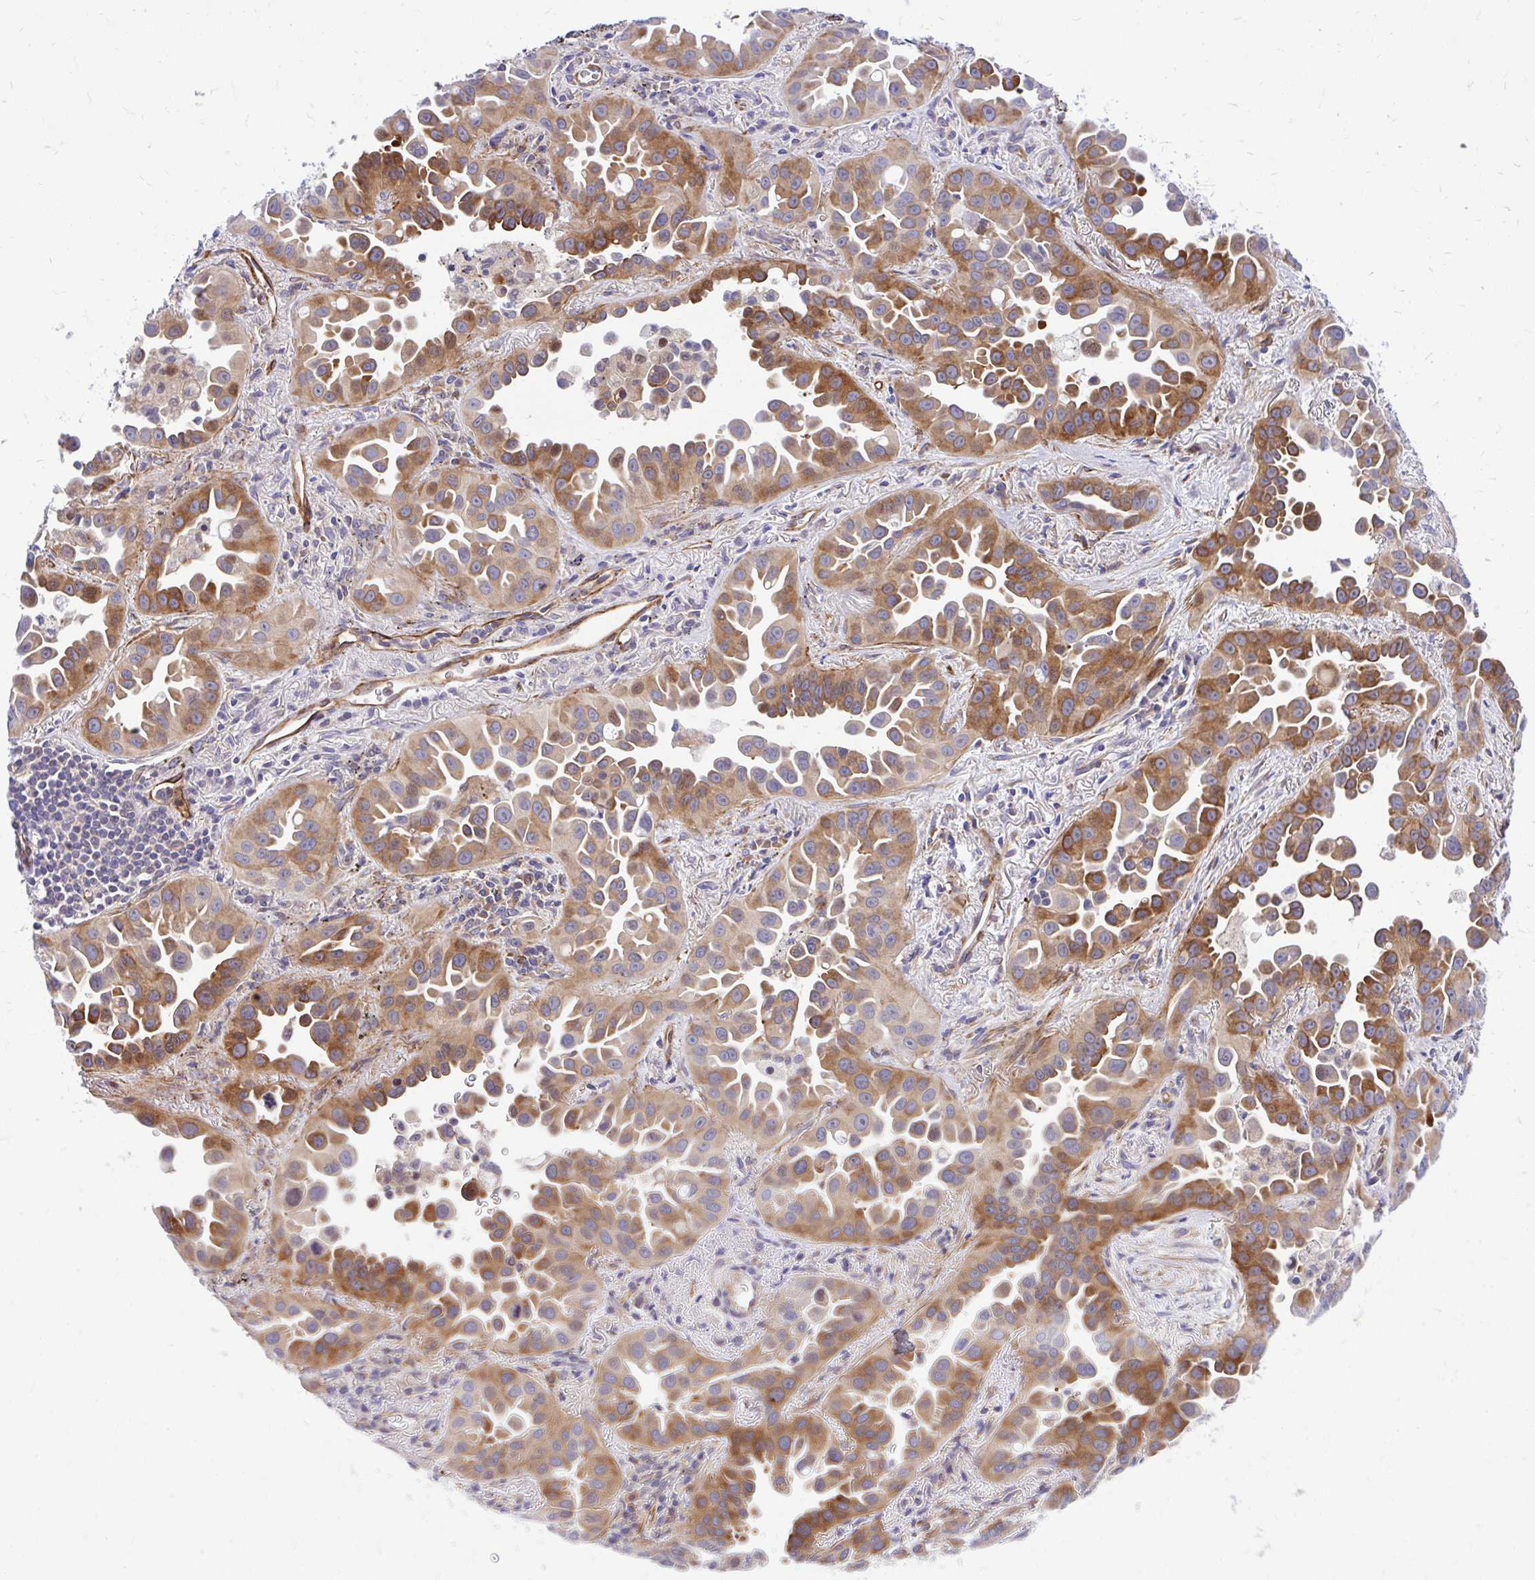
{"staining": {"intensity": "moderate", "quantity": ">75%", "location": "cytoplasmic/membranous"}, "tissue": "lung cancer", "cell_type": "Tumor cells", "image_type": "cancer", "snomed": [{"axis": "morphology", "description": "Adenocarcinoma, NOS"}, {"axis": "topography", "description": "Lung"}], "caption": "Protein analysis of lung cancer tissue displays moderate cytoplasmic/membranous positivity in approximately >75% of tumor cells.", "gene": "ESPNL", "patient": {"sex": "male", "age": 68}}